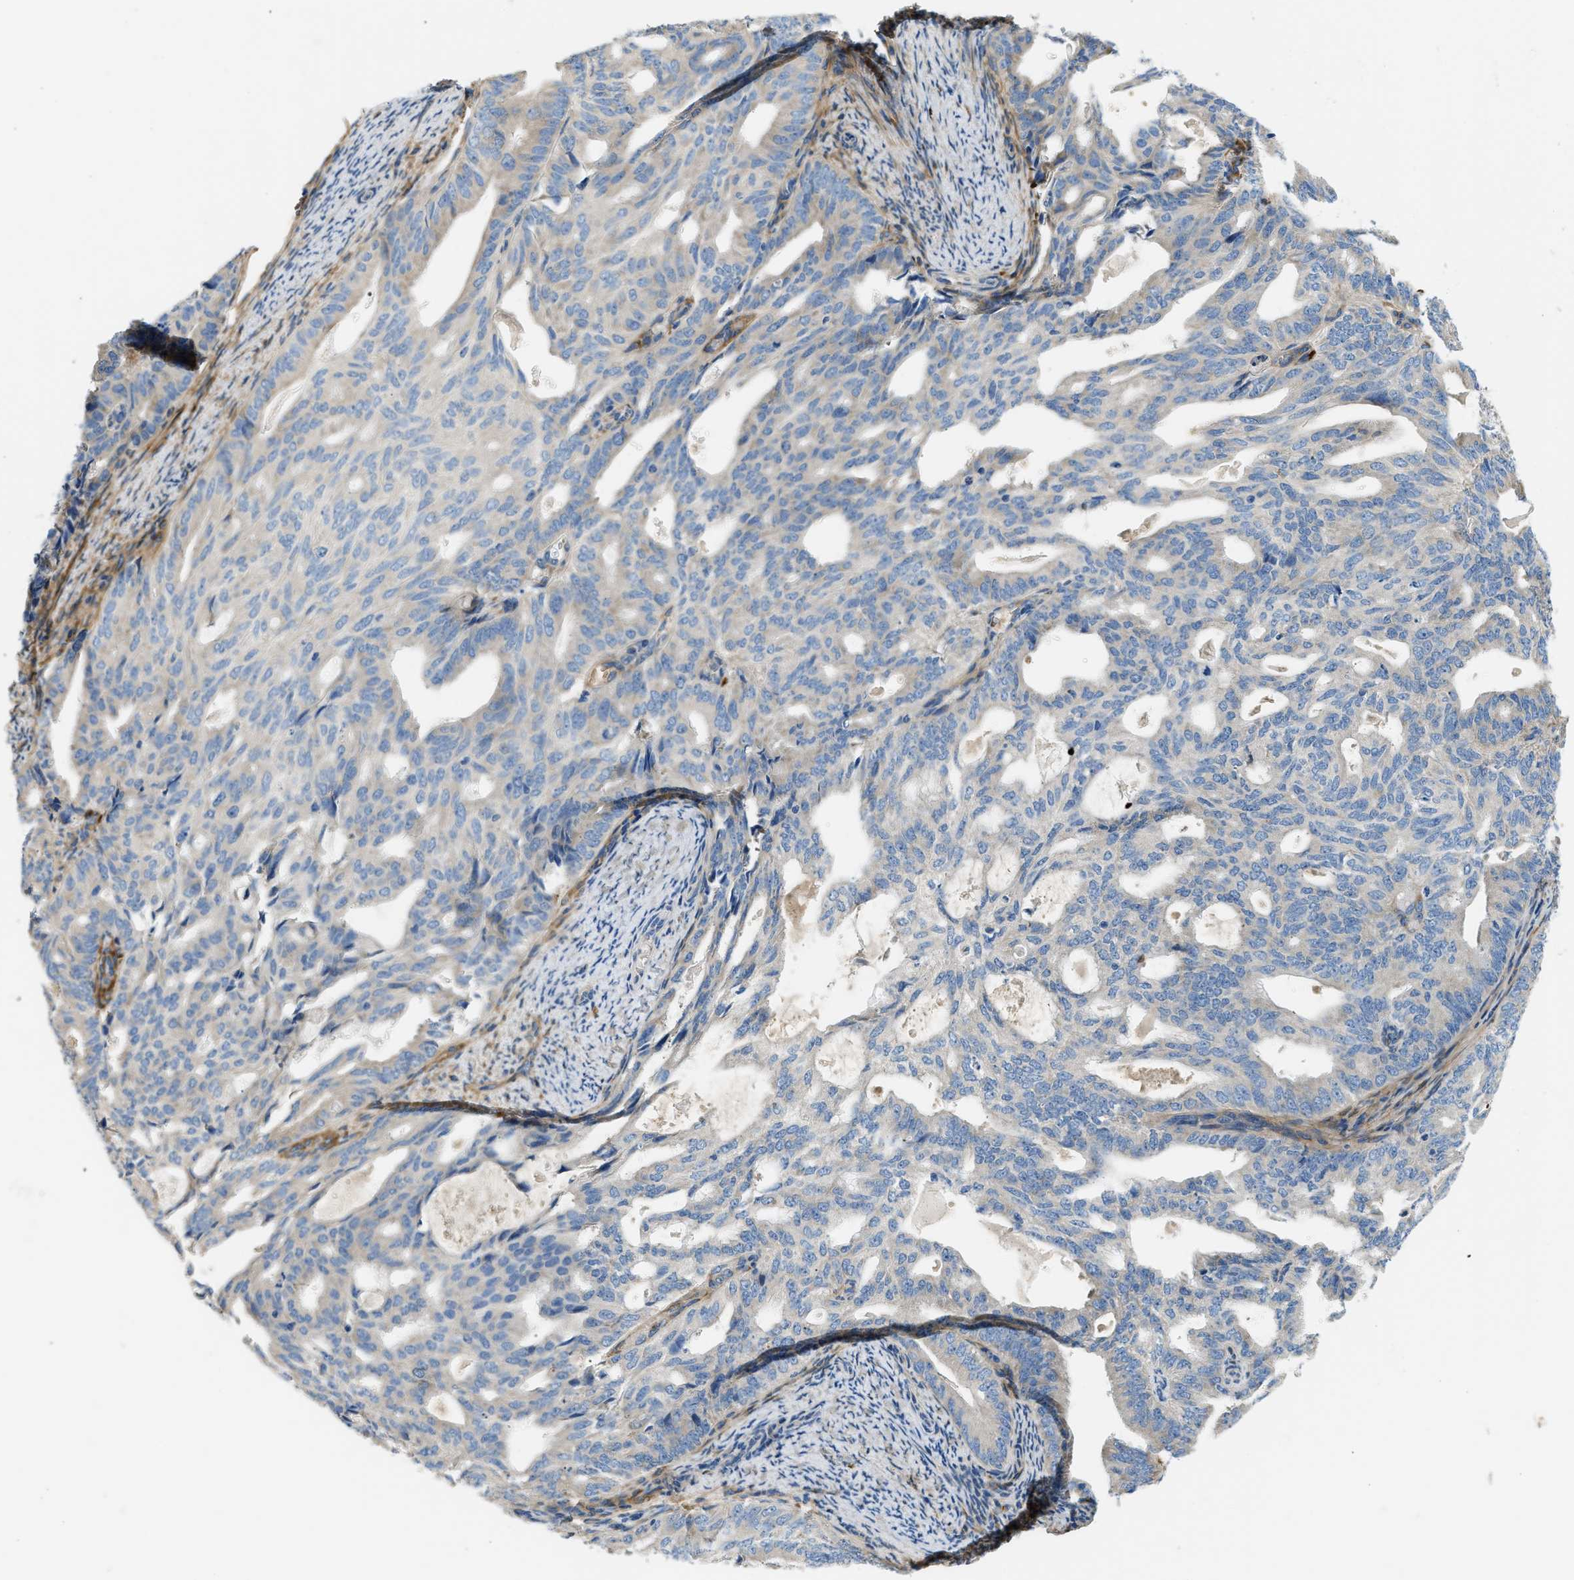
{"staining": {"intensity": "moderate", "quantity": "<25%", "location": "cytoplasmic/membranous"}, "tissue": "endometrial cancer", "cell_type": "Tumor cells", "image_type": "cancer", "snomed": [{"axis": "morphology", "description": "Adenocarcinoma, NOS"}, {"axis": "topography", "description": "Endometrium"}], "caption": "Immunohistochemical staining of endometrial adenocarcinoma exhibits low levels of moderate cytoplasmic/membranous positivity in approximately <25% of tumor cells.", "gene": "COL15A1", "patient": {"sex": "female", "age": 58}}